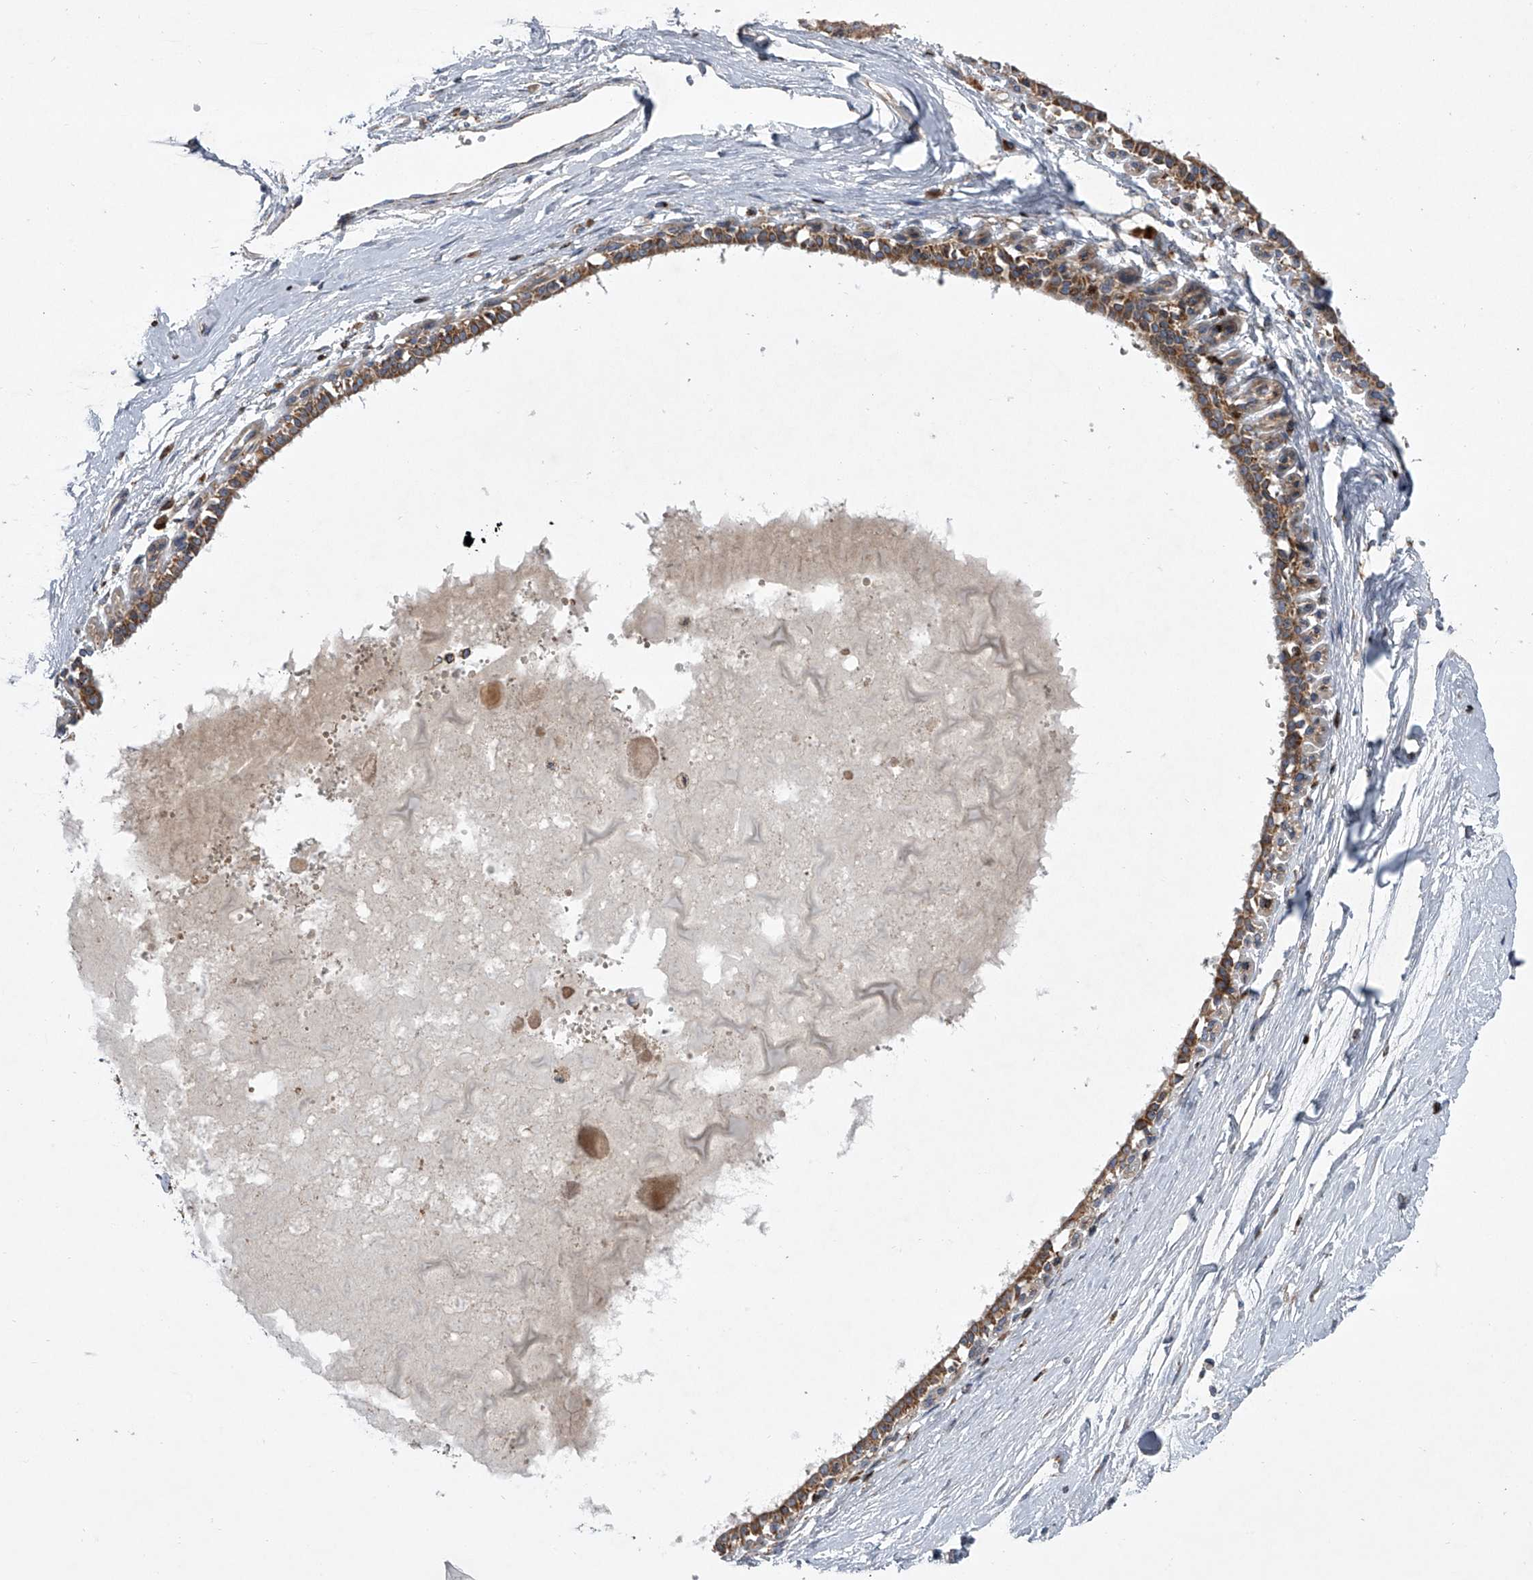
{"staining": {"intensity": "weak", "quantity": ">75%", "location": "cytoplasmic/membranous"}, "tissue": "breast", "cell_type": "Adipocytes", "image_type": "normal", "snomed": [{"axis": "morphology", "description": "Normal tissue, NOS"}, {"axis": "topography", "description": "Breast"}], "caption": "Brown immunohistochemical staining in unremarkable human breast demonstrates weak cytoplasmic/membranous expression in about >75% of adipocytes. The staining is performed using DAB brown chromogen to label protein expression. The nuclei are counter-stained blue using hematoxylin.", "gene": "STRADA", "patient": {"sex": "female", "age": 45}}